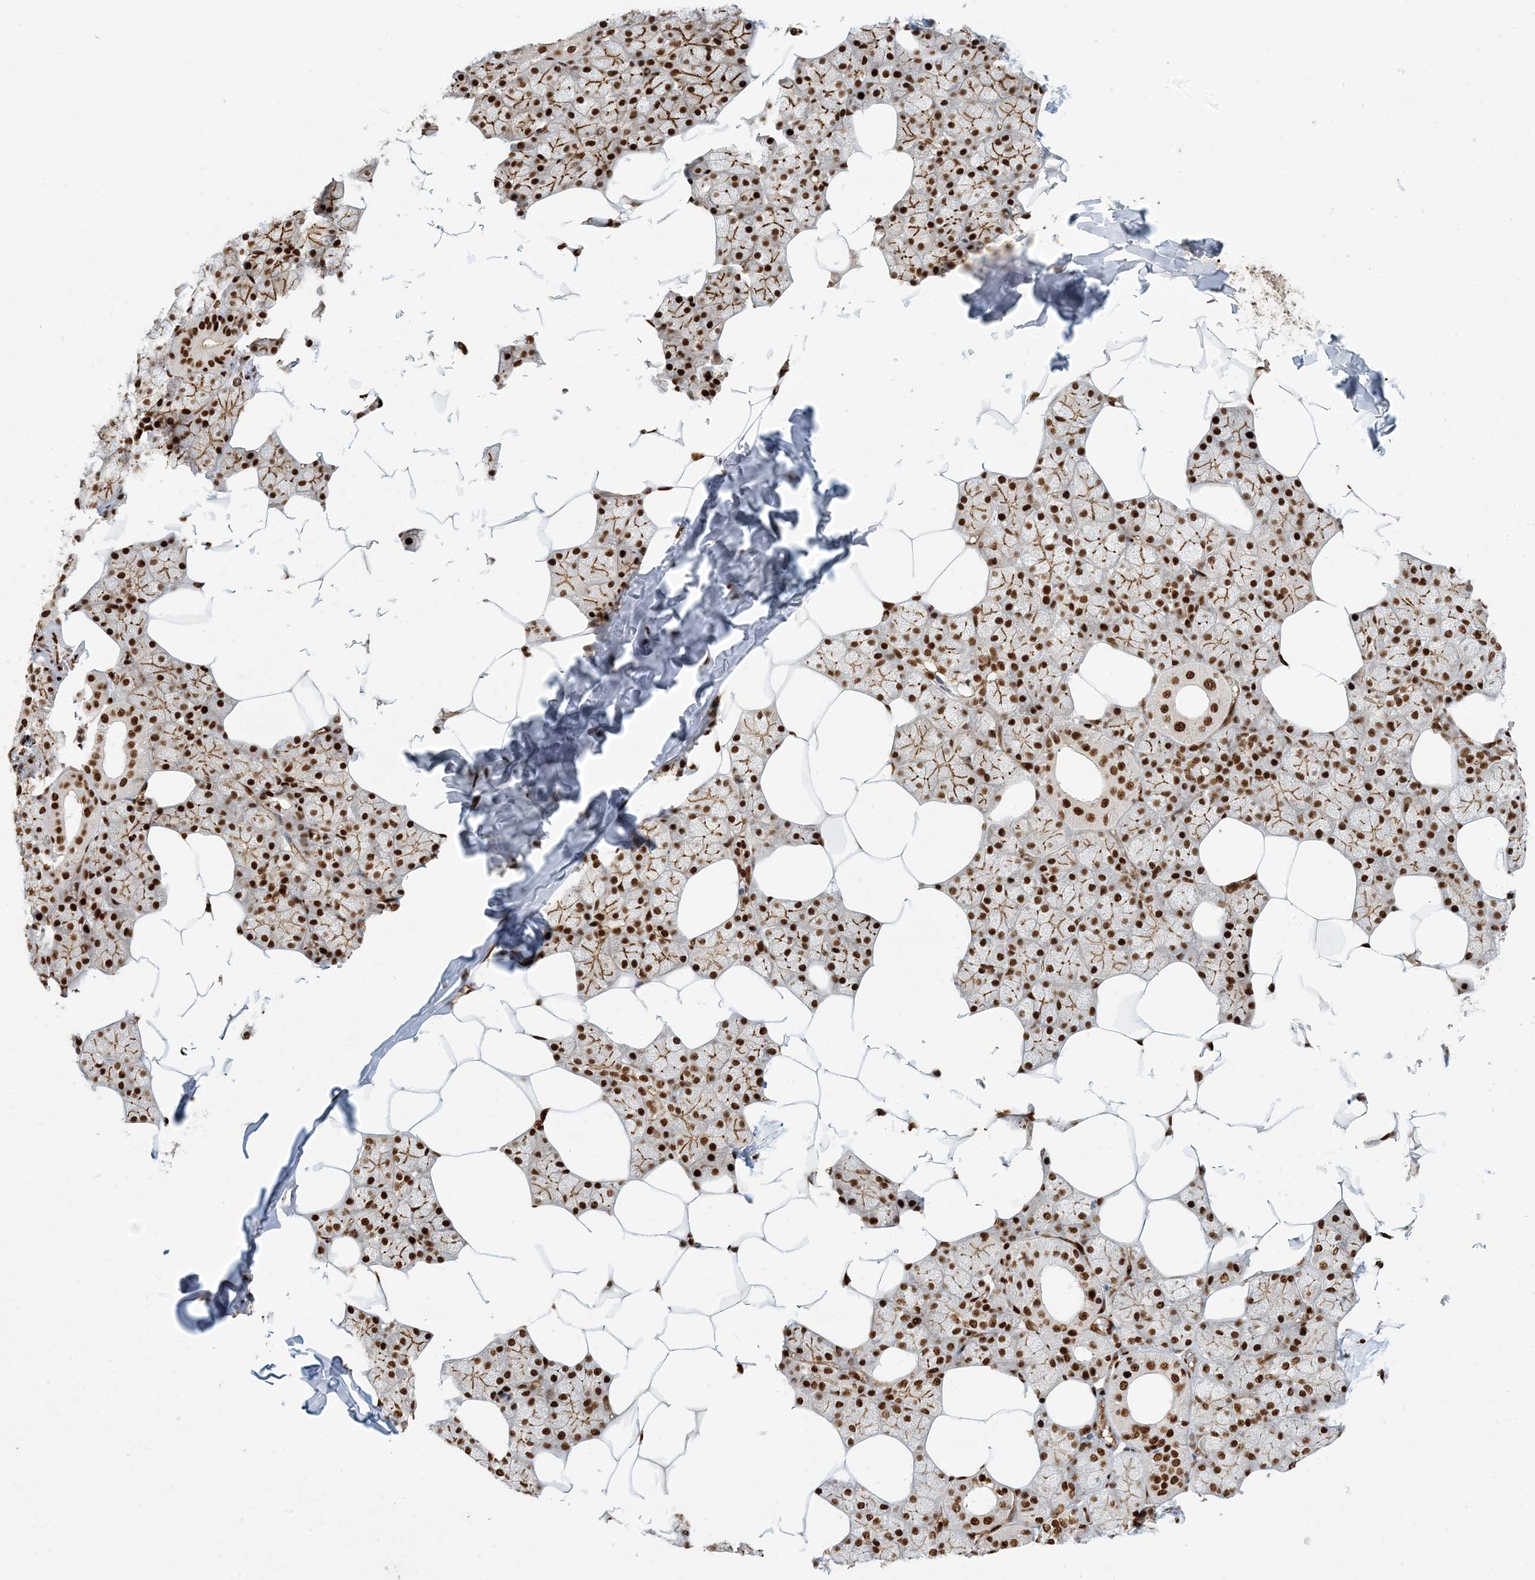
{"staining": {"intensity": "strong", "quantity": ">75%", "location": "cytoplasmic/membranous,nuclear"}, "tissue": "salivary gland", "cell_type": "Glandular cells", "image_type": "normal", "snomed": [{"axis": "morphology", "description": "Normal tissue, NOS"}, {"axis": "topography", "description": "Salivary gland"}], "caption": "Brown immunohistochemical staining in normal salivary gland exhibits strong cytoplasmic/membranous,nuclear staining in approximately >75% of glandular cells. The staining was performed using DAB to visualize the protein expression in brown, while the nuclei were stained in blue with hematoxylin (Magnification: 20x).", "gene": "CKS1B", "patient": {"sex": "male", "age": 62}}